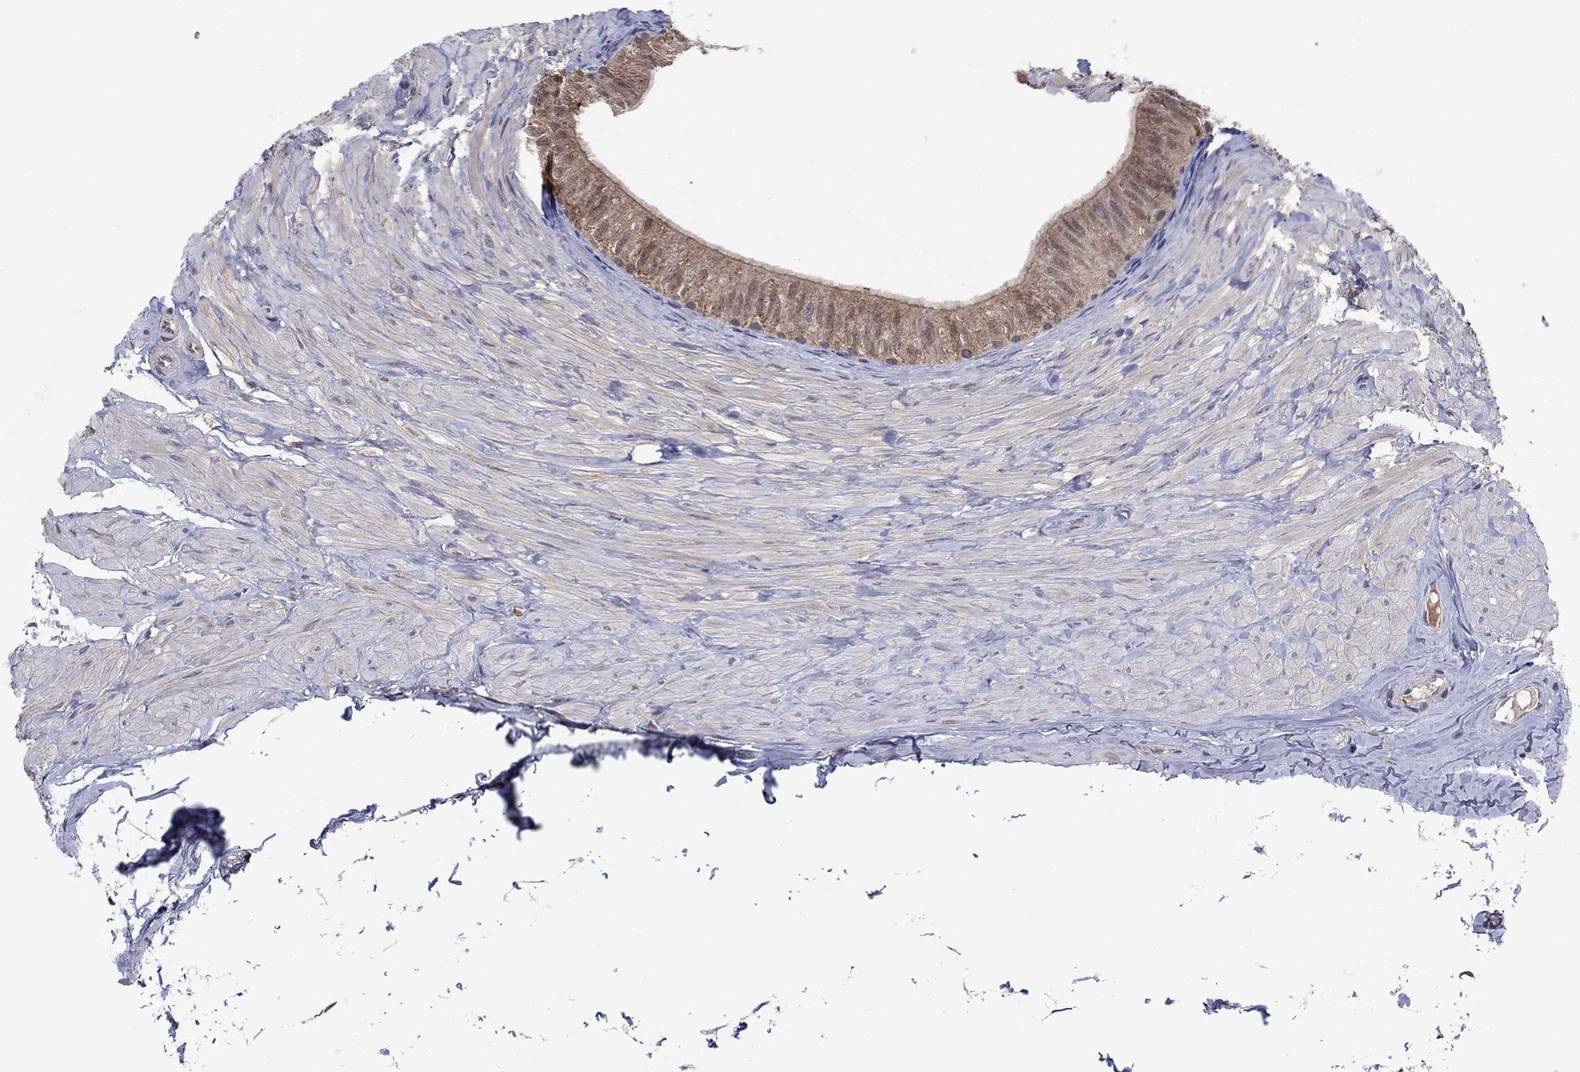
{"staining": {"intensity": "weak", "quantity": ">75%", "location": "cytoplasmic/membranous,nuclear"}, "tissue": "epididymis", "cell_type": "Glandular cells", "image_type": "normal", "snomed": [{"axis": "morphology", "description": "Normal tissue, NOS"}, {"axis": "topography", "description": "Epididymis"}], "caption": "Immunohistochemistry micrograph of normal epididymis stained for a protein (brown), which demonstrates low levels of weak cytoplasmic/membranous,nuclear staining in approximately >75% of glandular cells.", "gene": "GRHPR", "patient": {"sex": "male", "age": 32}}